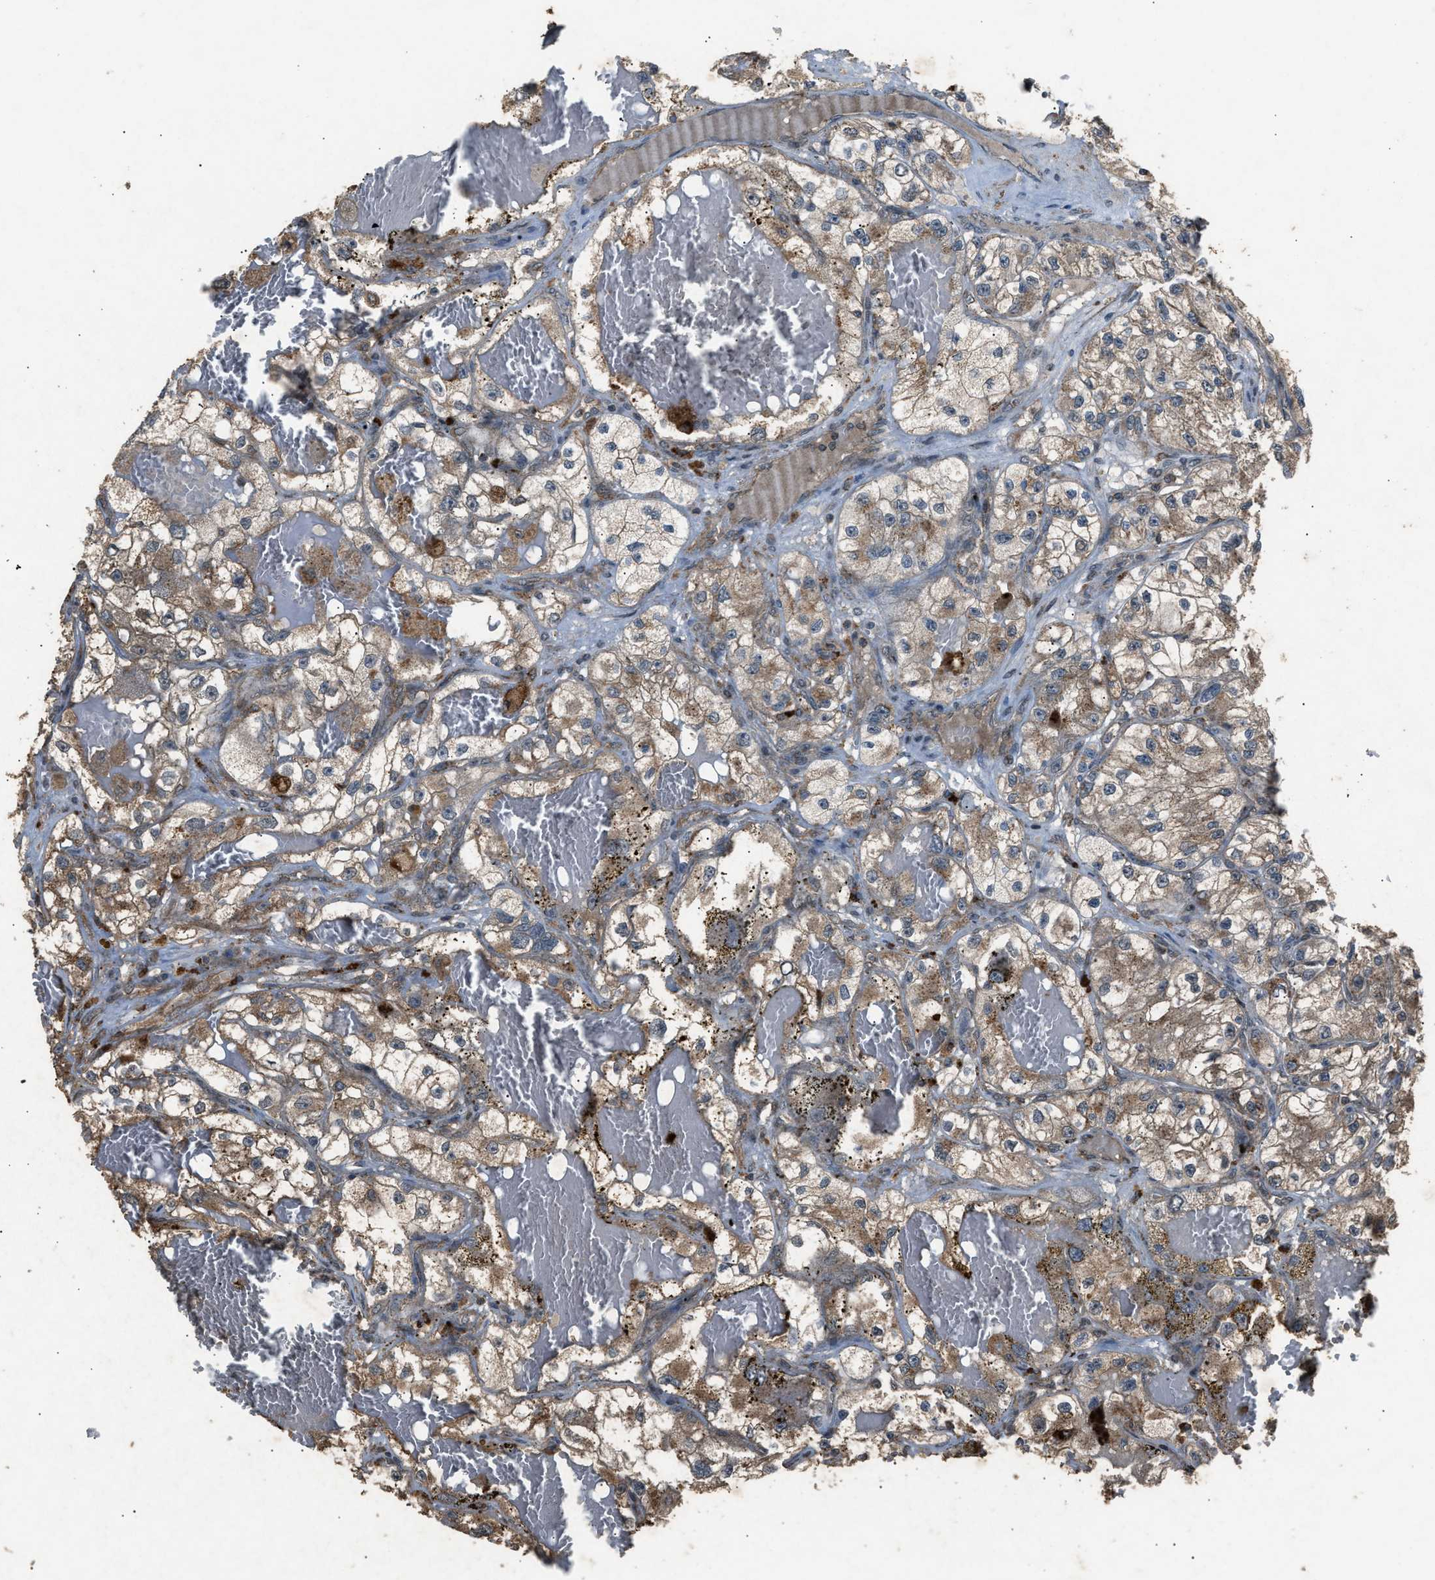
{"staining": {"intensity": "moderate", "quantity": ">75%", "location": "cytoplasmic/membranous"}, "tissue": "renal cancer", "cell_type": "Tumor cells", "image_type": "cancer", "snomed": [{"axis": "morphology", "description": "Adenocarcinoma, NOS"}, {"axis": "topography", "description": "Kidney"}], "caption": "A histopathology image of human renal adenocarcinoma stained for a protein exhibits moderate cytoplasmic/membranous brown staining in tumor cells. (brown staining indicates protein expression, while blue staining denotes nuclei).", "gene": "PSMD1", "patient": {"sex": "female", "age": 57}}